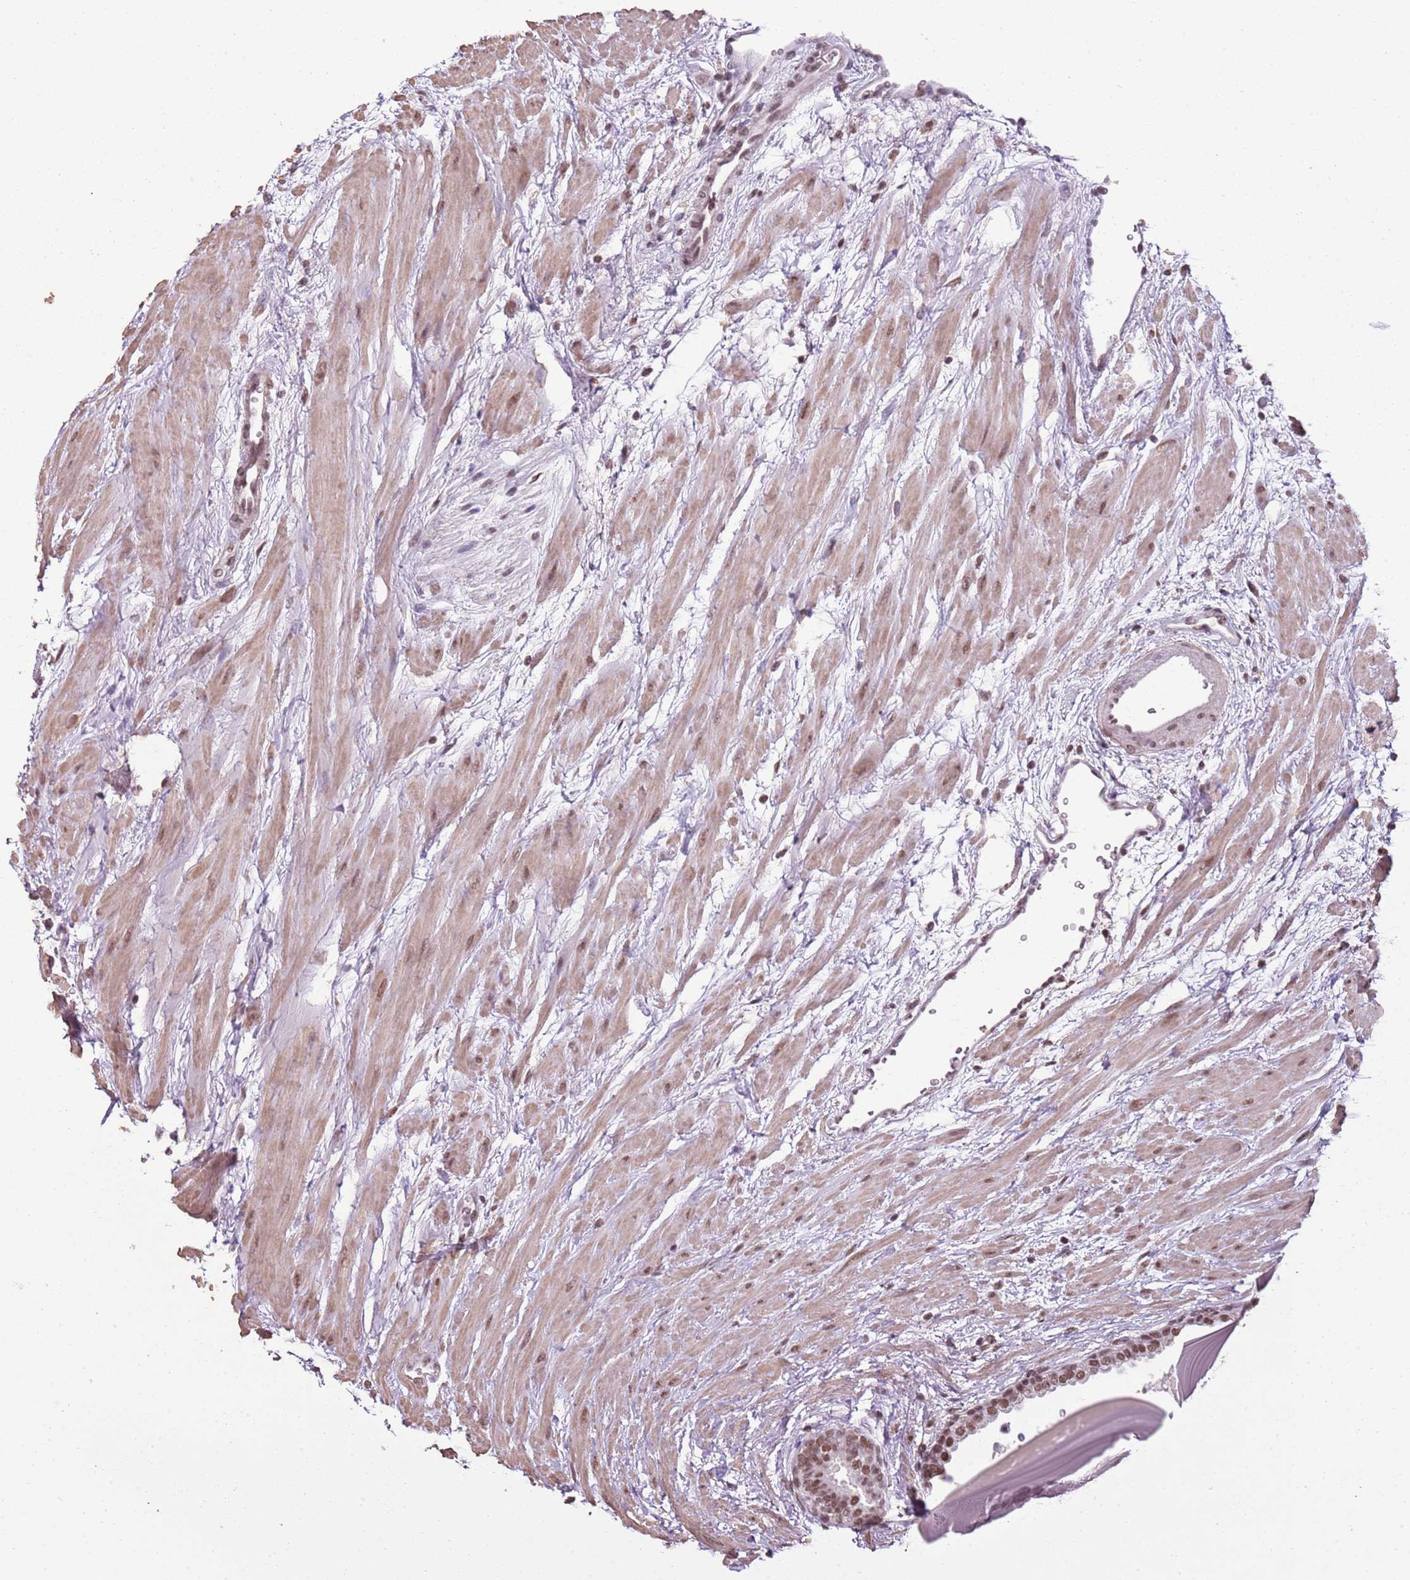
{"staining": {"intensity": "moderate", "quantity": ">75%", "location": "nuclear"}, "tissue": "prostate", "cell_type": "Glandular cells", "image_type": "normal", "snomed": [{"axis": "morphology", "description": "Normal tissue, NOS"}, {"axis": "topography", "description": "Prostate"}], "caption": "This is an image of immunohistochemistry staining of normal prostate, which shows moderate expression in the nuclear of glandular cells.", "gene": "ARL14EP", "patient": {"sex": "male", "age": 48}}